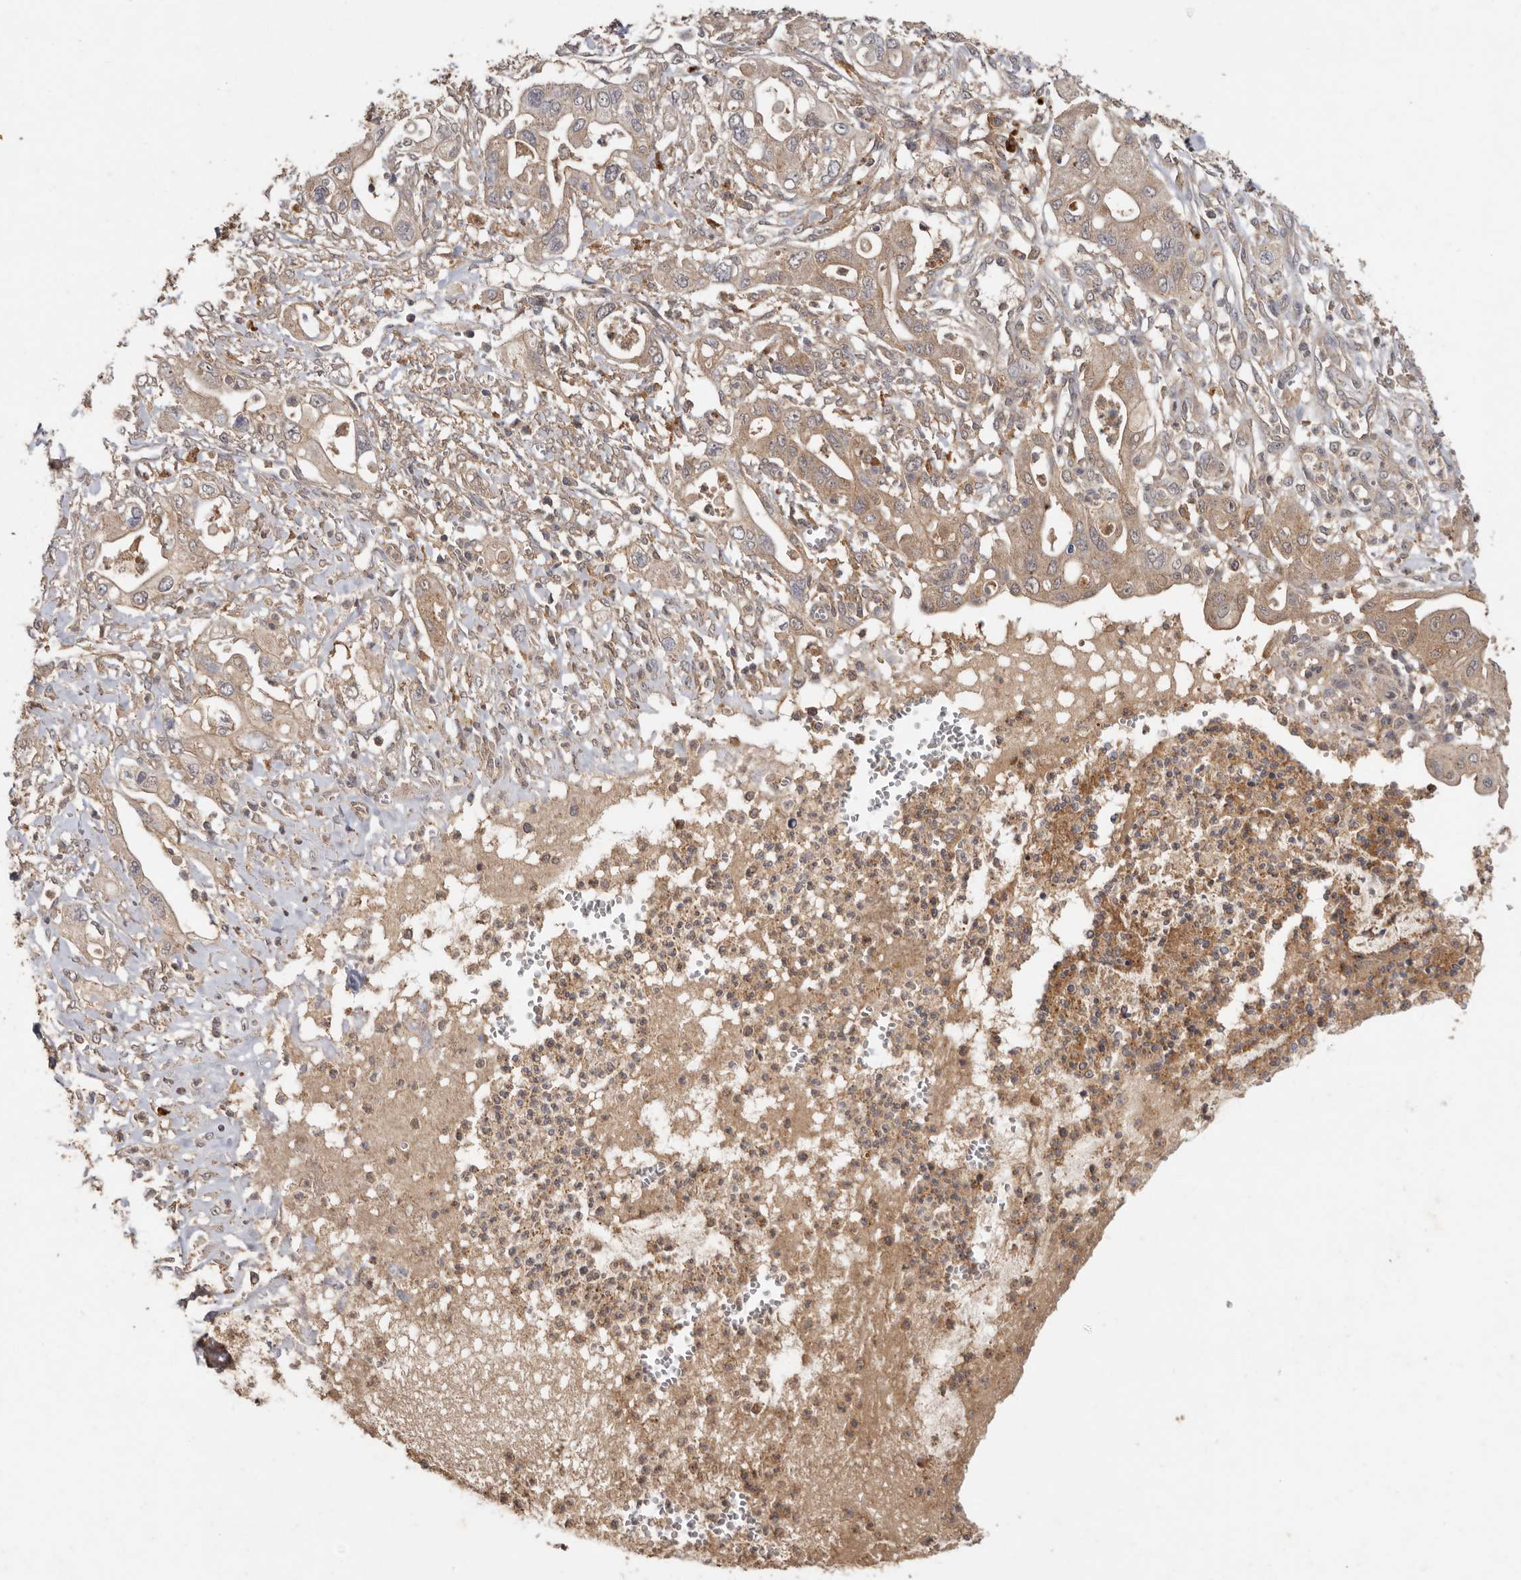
{"staining": {"intensity": "weak", "quantity": ">75%", "location": "cytoplasmic/membranous"}, "tissue": "pancreatic cancer", "cell_type": "Tumor cells", "image_type": "cancer", "snomed": [{"axis": "morphology", "description": "Adenocarcinoma, NOS"}, {"axis": "topography", "description": "Pancreas"}], "caption": "Pancreatic cancer tissue displays weak cytoplasmic/membranous positivity in about >75% of tumor cells, visualized by immunohistochemistry. (Stains: DAB (3,3'-diaminobenzidine) in brown, nuclei in blue, Microscopy: brightfield microscopy at high magnification).", "gene": "RWDD1", "patient": {"sex": "male", "age": 68}}